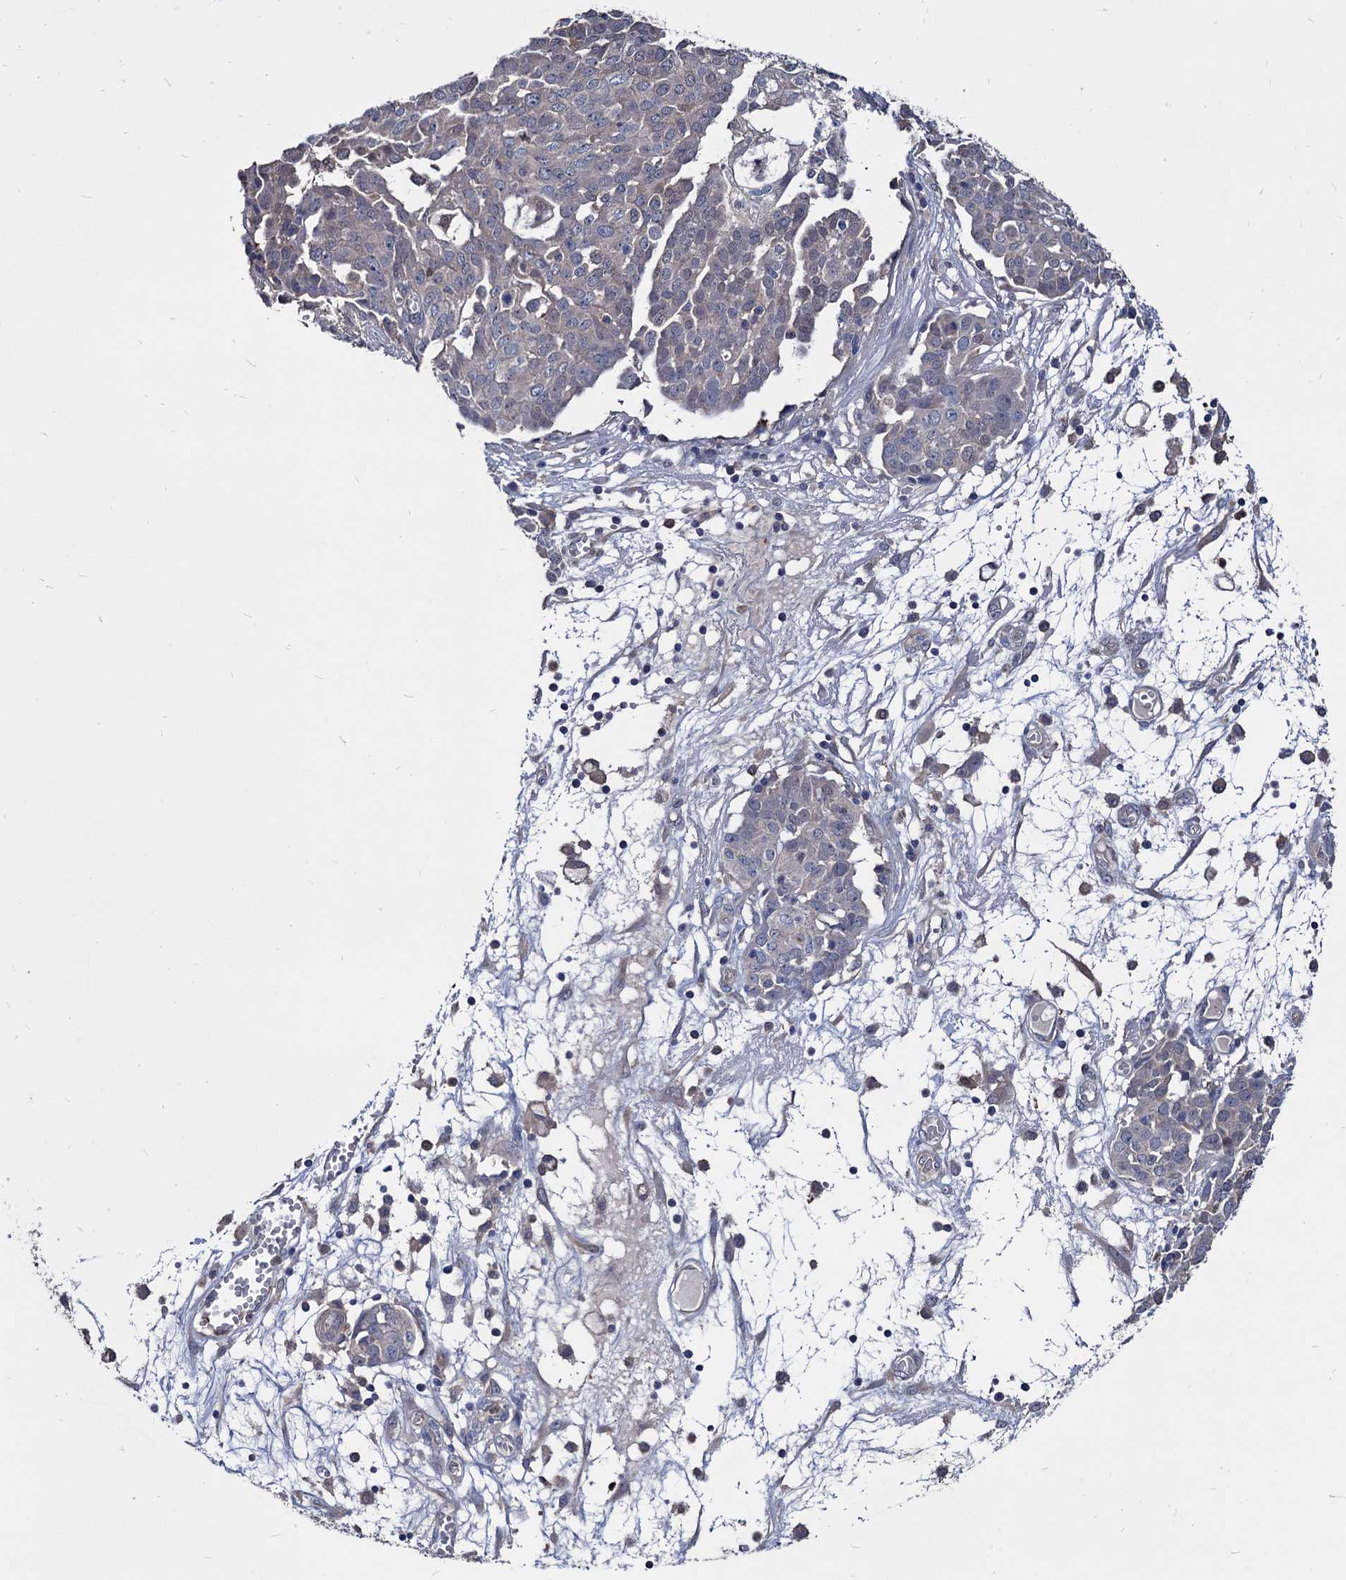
{"staining": {"intensity": "negative", "quantity": "none", "location": "none"}, "tissue": "ovarian cancer", "cell_type": "Tumor cells", "image_type": "cancer", "snomed": [{"axis": "morphology", "description": "Cystadenocarcinoma, serous, NOS"}, {"axis": "topography", "description": "Soft tissue"}, {"axis": "topography", "description": "Ovary"}], "caption": "A photomicrograph of human ovarian cancer is negative for staining in tumor cells.", "gene": "CPPED1", "patient": {"sex": "female", "age": 57}}